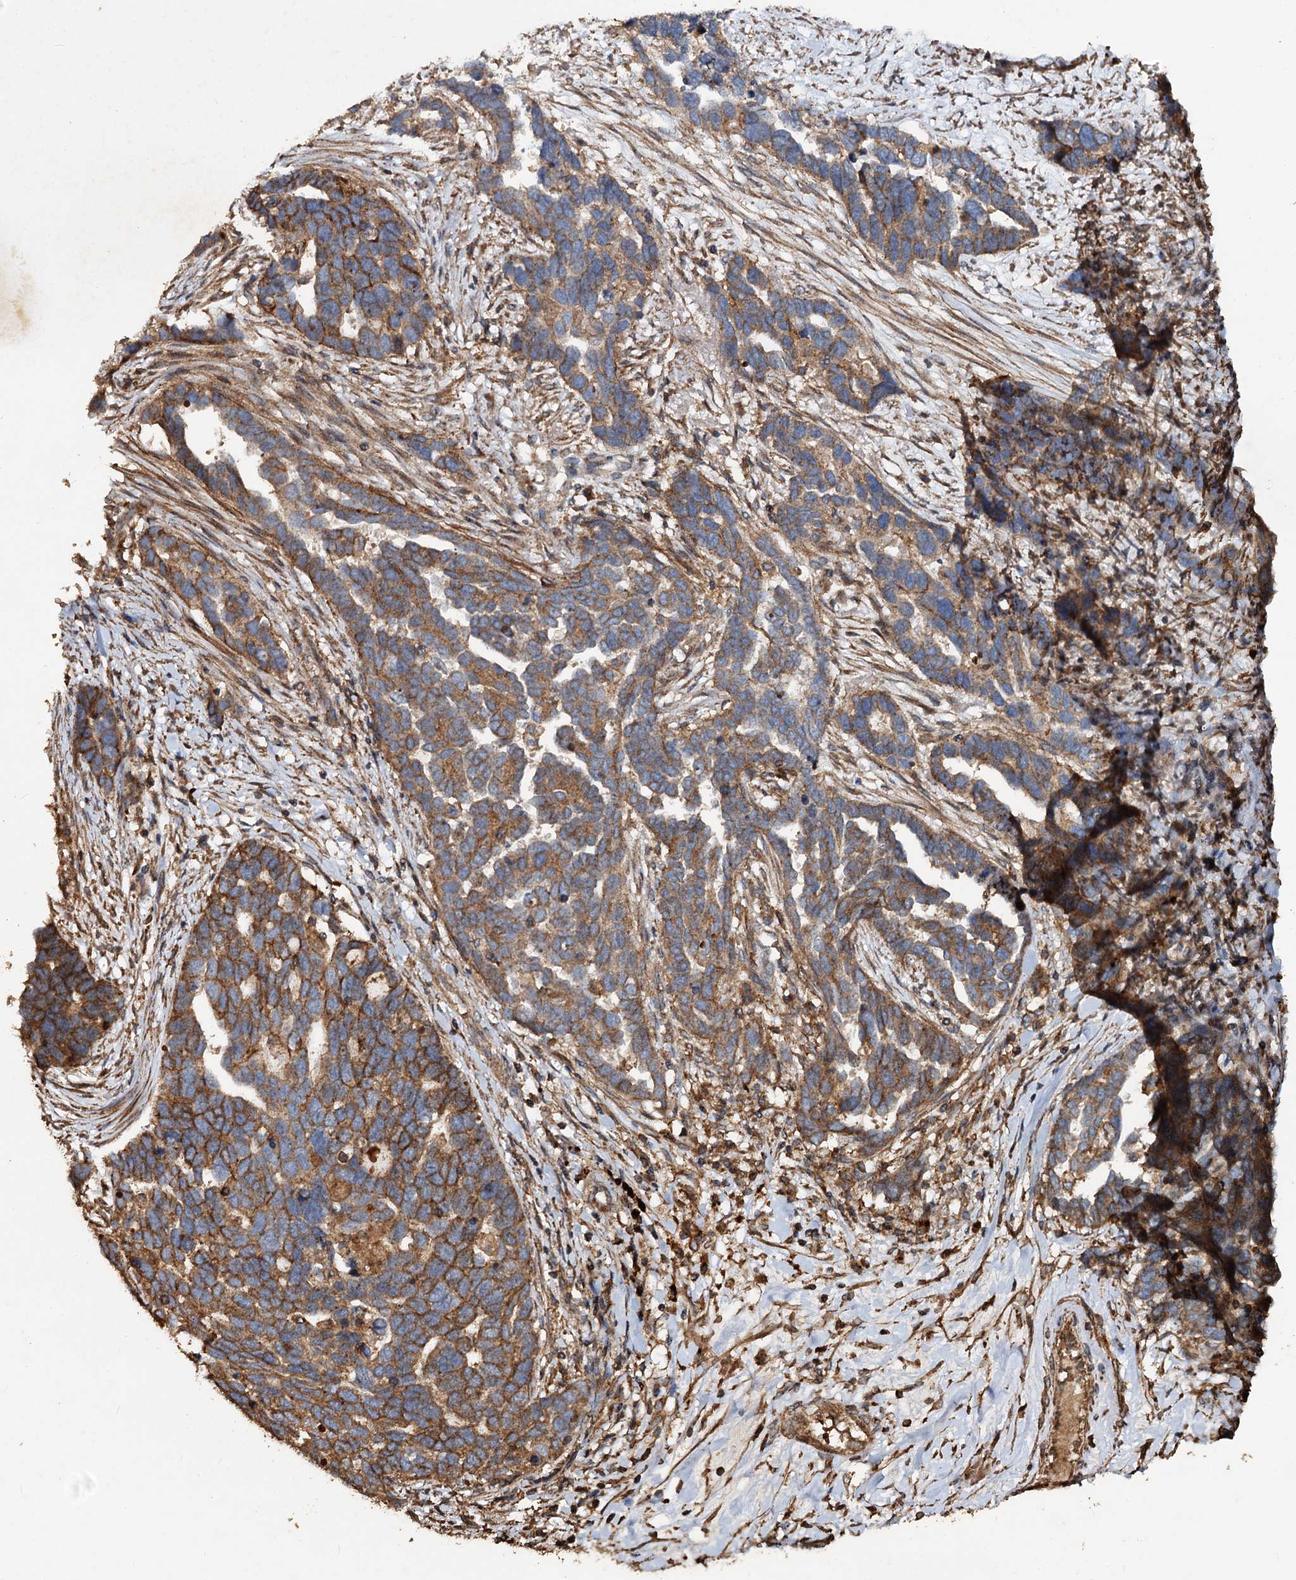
{"staining": {"intensity": "moderate", "quantity": ">75%", "location": "cytoplasmic/membranous"}, "tissue": "ovarian cancer", "cell_type": "Tumor cells", "image_type": "cancer", "snomed": [{"axis": "morphology", "description": "Cystadenocarcinoma, serous, NOS"}, {"axis": "topography", "description": "Ovary"}], "caption": "Immunohistochemistry (IHC) micrograph of neoplastic tissue: serous cystadenocarcinoma (ovarian) stained using immunohistochemistry (IHC) reveals medium levels of moderate protein expression localized specifically in the cytoplasmic/membranous of tumor cells, appearing as a cytoplasmic/membranous brown color.", "gene": "NOTCH2NLA", "patient": {"sex": "female", "age": 54}}